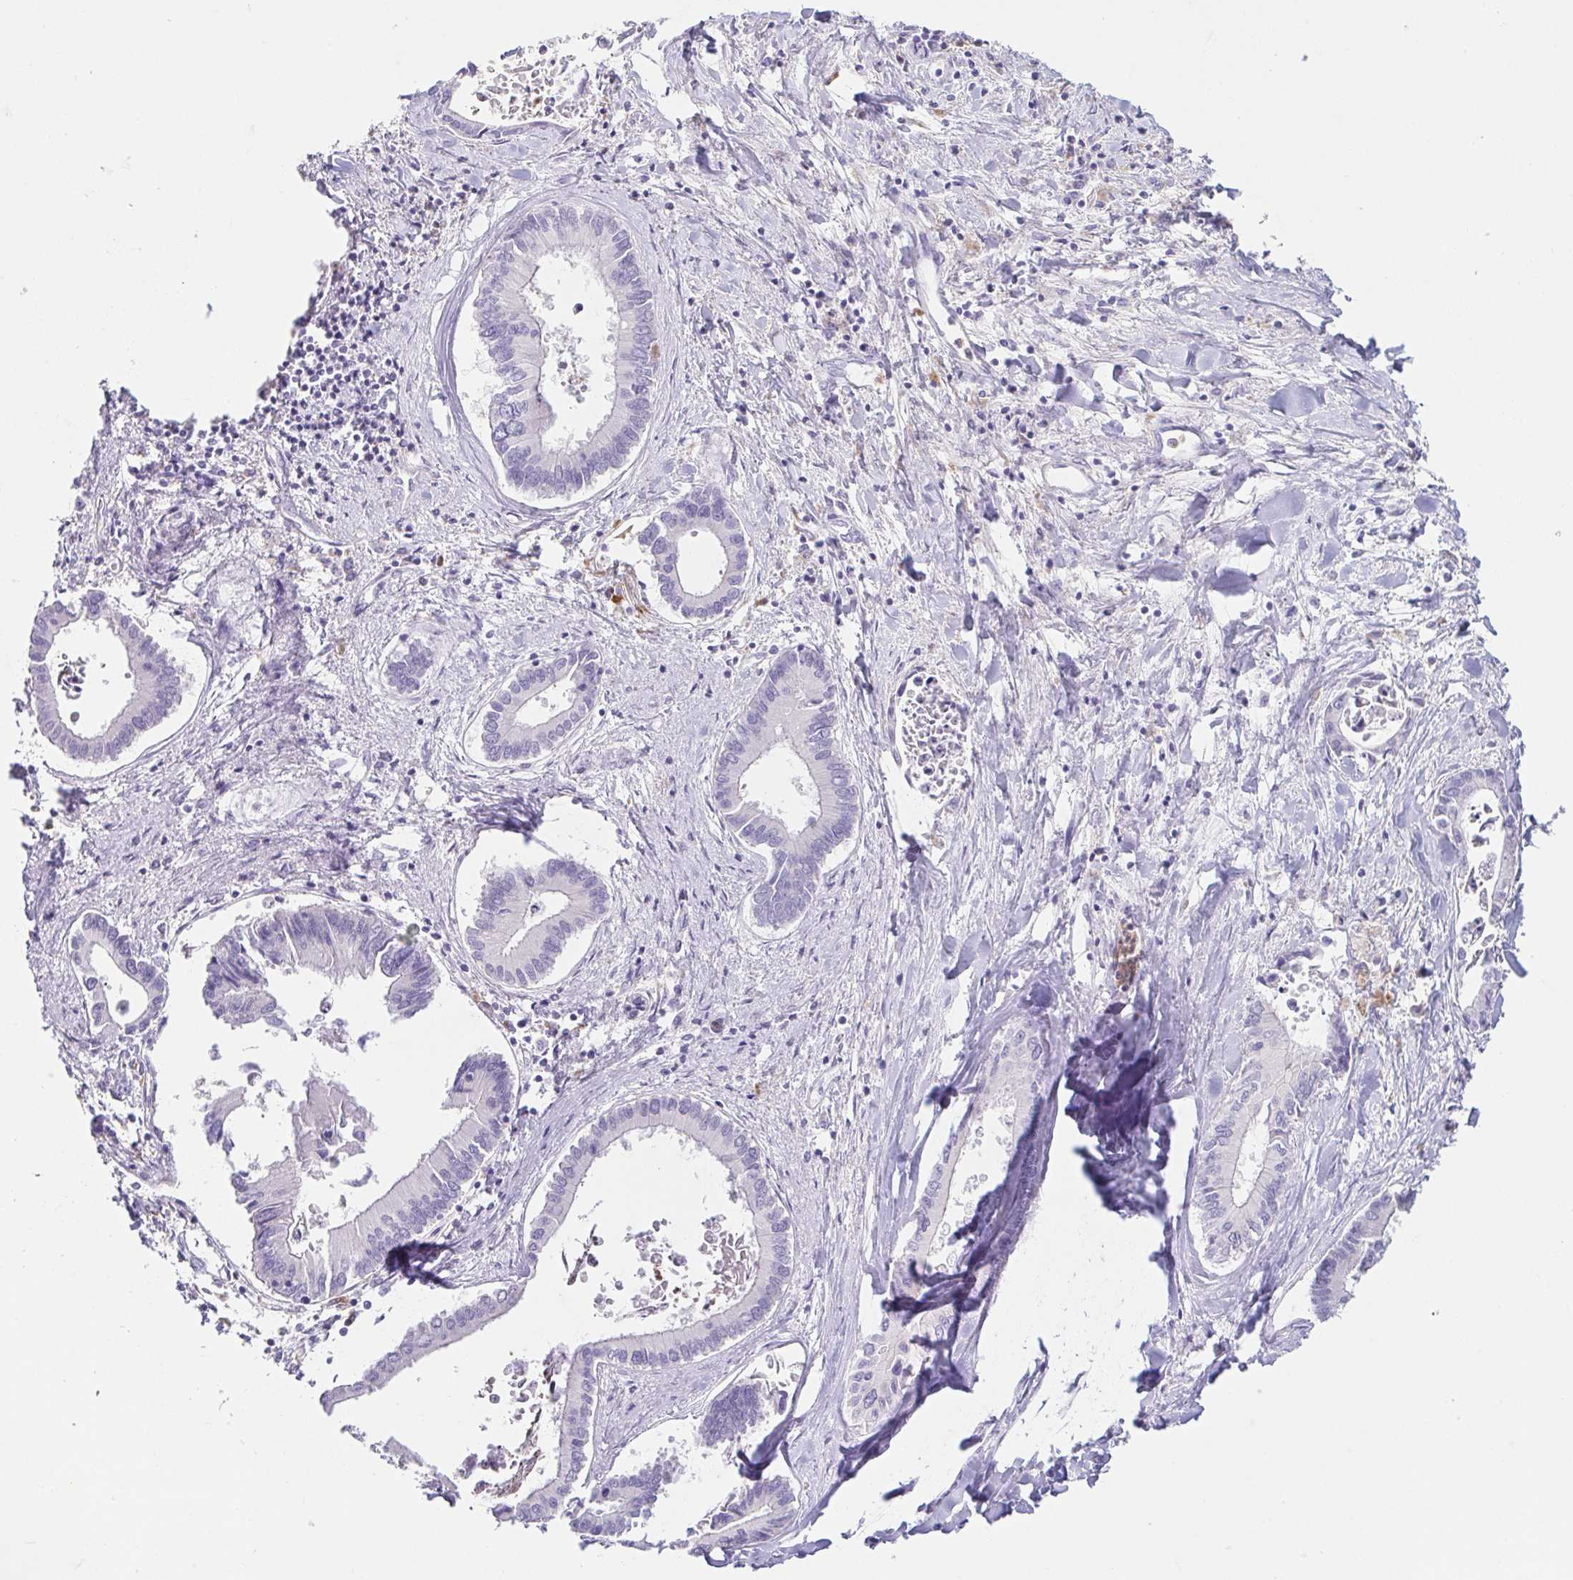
{"staining": {"intensity": "negative", "quantity": "none", "location": "none"}, "tissue": "liver cancer", "cell_type": "Tumor cells", "image_type": "cancer", "snomed": [{"axis": "morphology", "description": "Cholangiocarcinoma"}, {"axis": "topography", "description": "Liver"}], "caption": "DAB immunohistochemical staining of human liver cholangiocarcinoma shows no significant positivity in tumor cells.", "gene": "ATP6V1G2", "patient": {"sex": "male", "age": 66}}